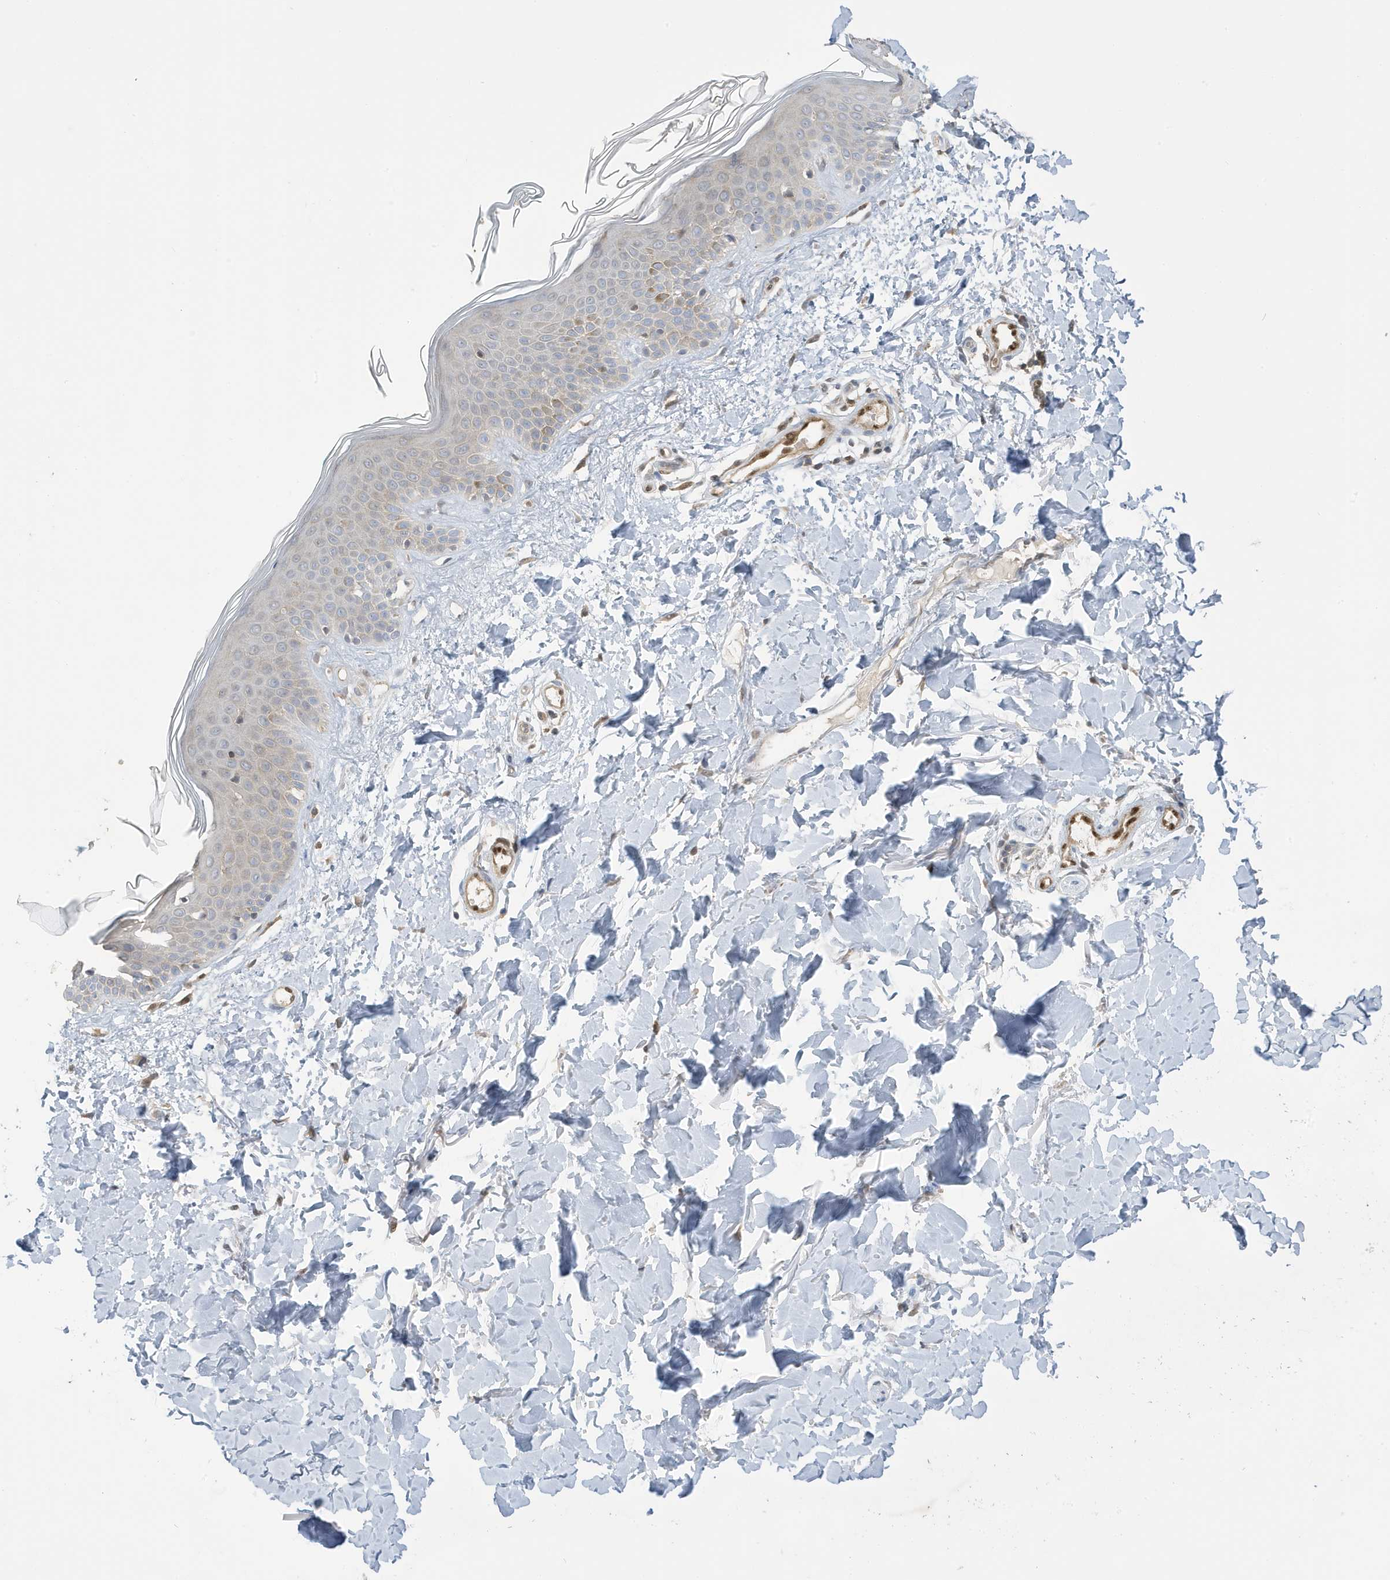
{"staining": {"intensity": "moderate", "quantity": ">75%", "location": "cytoplasmic/membranous,nuclear"}, "tissue": "skin", "cell_type": "Fibroblasts", "image_type": "normal", "snomed": [{"axis": "morphology", "description": "Normal tissue, NOS"}, {"axis": "topography", "description": "Skin"}], "caption": "Brown immunohistochemical staining in normal human skin demonstrates moderate cytoplasmic/membranous,nuclear positivity in about >75% of fibroblasts. Using DAB (3,3'-diaminobenzidine) (brown) and hematoxylin (blue) stains, captured at high magnification using brightfield microscopy.", "gene": "NCOA7", "patient": {"sex": "male", "age": 37}}